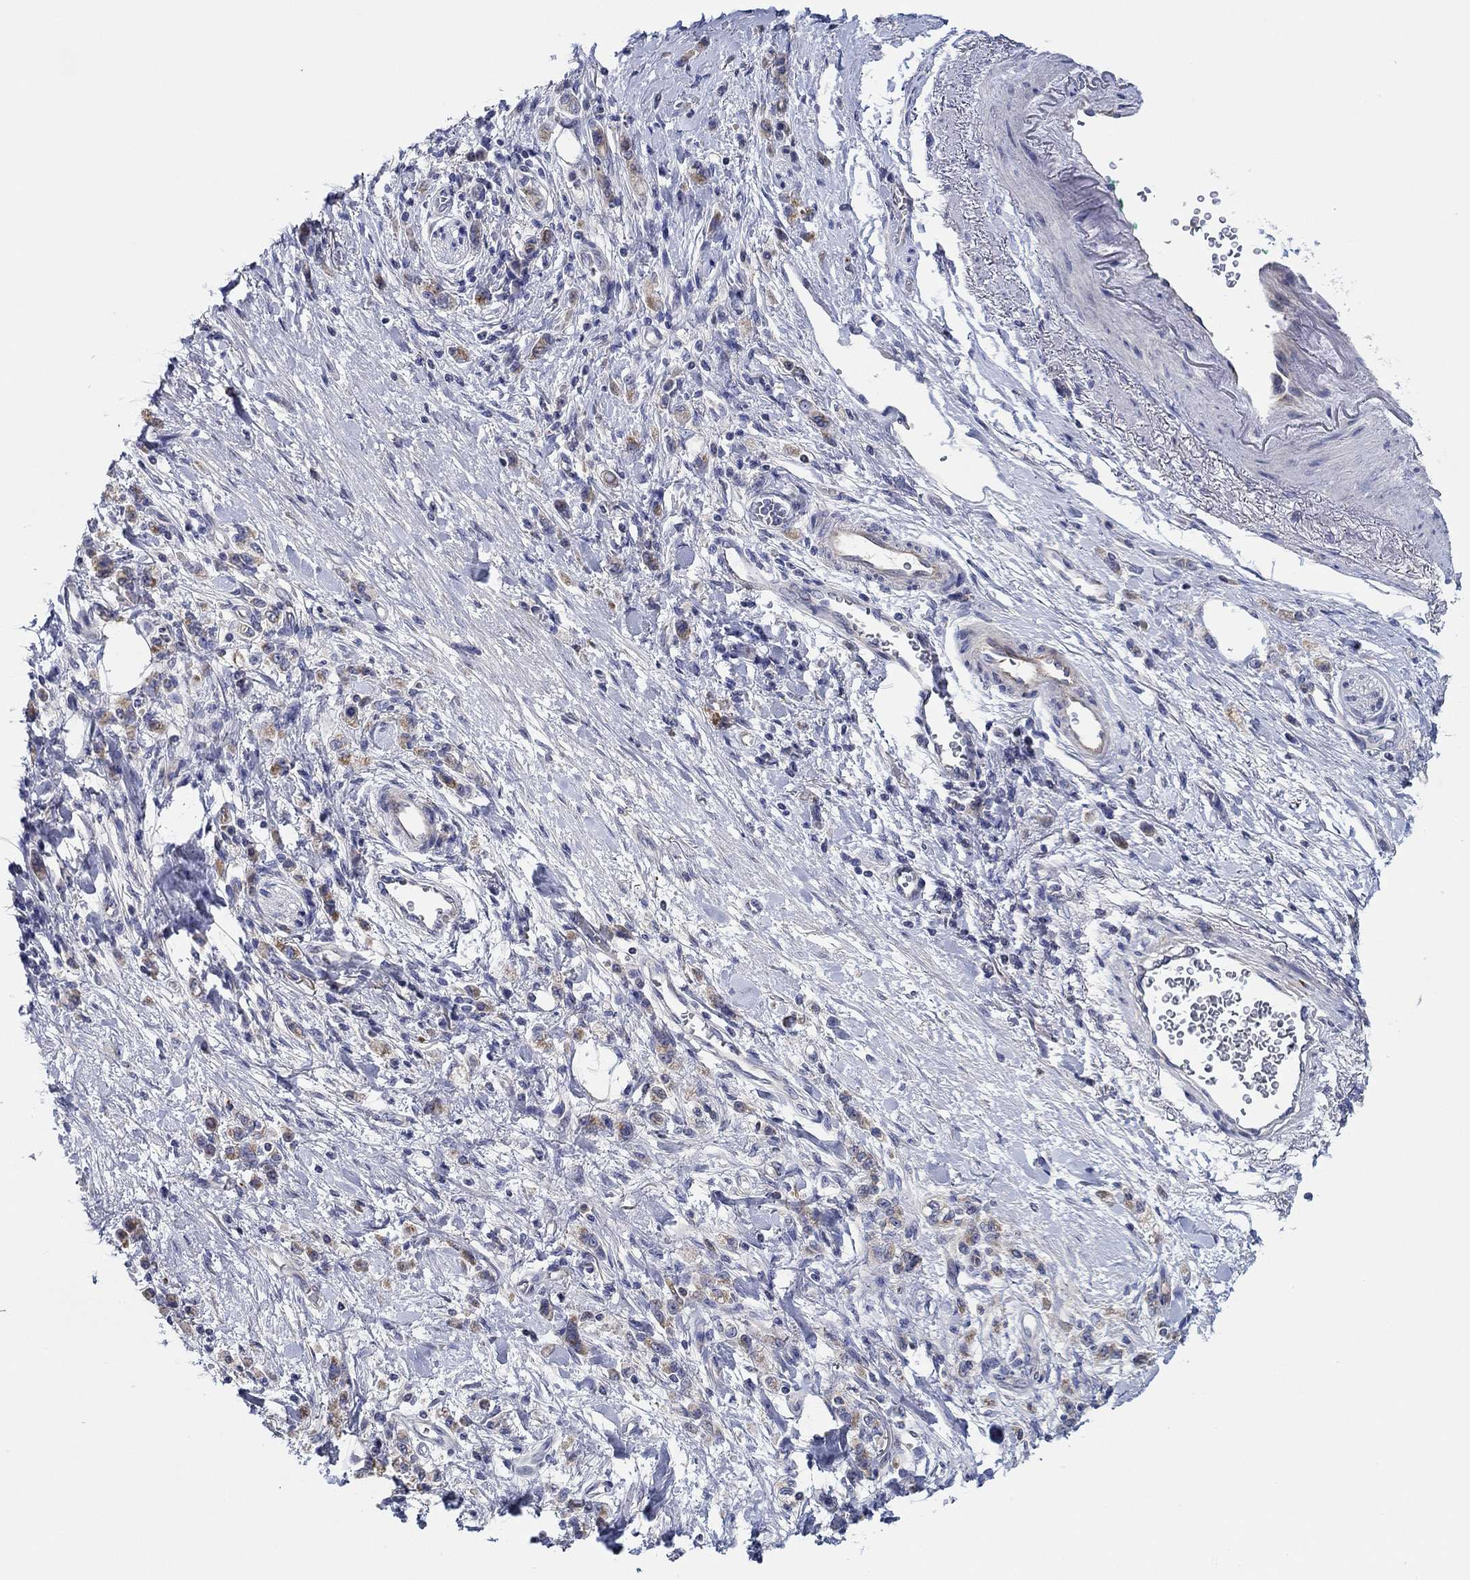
{"staining": {"intensity": "moderate", "quantity": "25%-75%", "location": "cytoplasmic/membranous"}, "tissue": "stomach cancer", "cell_type": "Tumor cells", "image_type": "cancer", "snomed": [{"axis": "morphology", "description": "Adenocarcinoma, NOS"}, {"axis": "topography", "description": "Stomach"}], "caption": "A high-resolution histopathology image shows IHC staining of stomach cancer, which exhibits moderate cytoplasmic/membranous staining in about 25%-75% of tumor cells. Immunohistochemistry stains the protein of interest in brown and the nuclei are stained blue.", "gene": "CFAP61", "patient": {"sex": "male", "age": 77}}